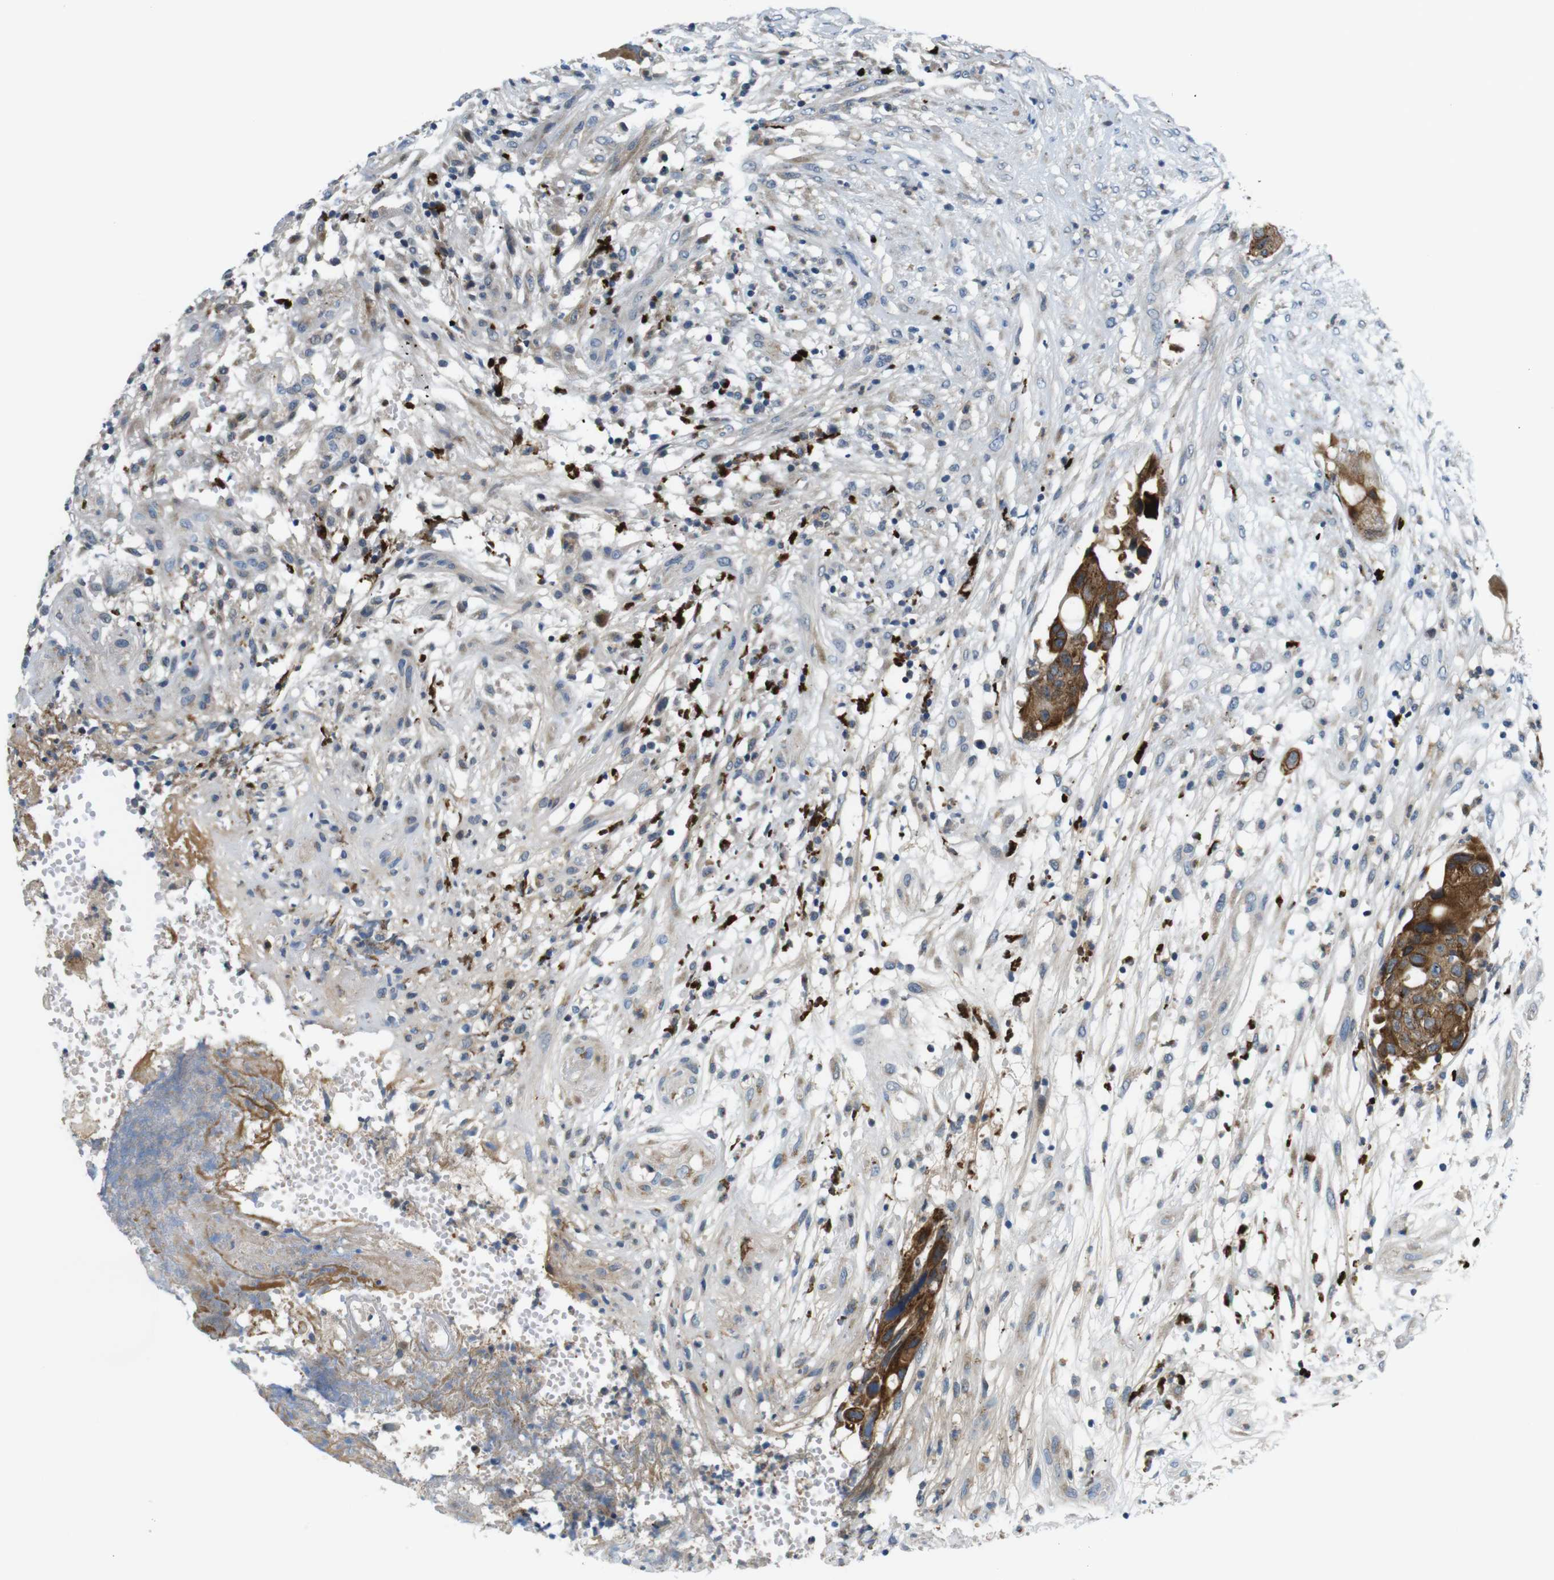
{"staining": {"intensity": "moderate", "quantity": "25%-75%", "location": "cytoplasmic/membranous"}, "tissue": "colorectal cancer", "cell_type": "Tumor cells", "image_type": "cancer", "snomed": [{"axis": "morphology", "description": "Adenocarcinoma, NOS"}, {"axis": "topography", "description": "Colon"}], "caption": "Tumor cells exhibit medium levels of moderate cytoplasmic/membranous staining in about 25%-75% of cells in human colorectal cancer.", "gene": "ZDHHC3", "patient": {"sex": "female", "age": 57}}